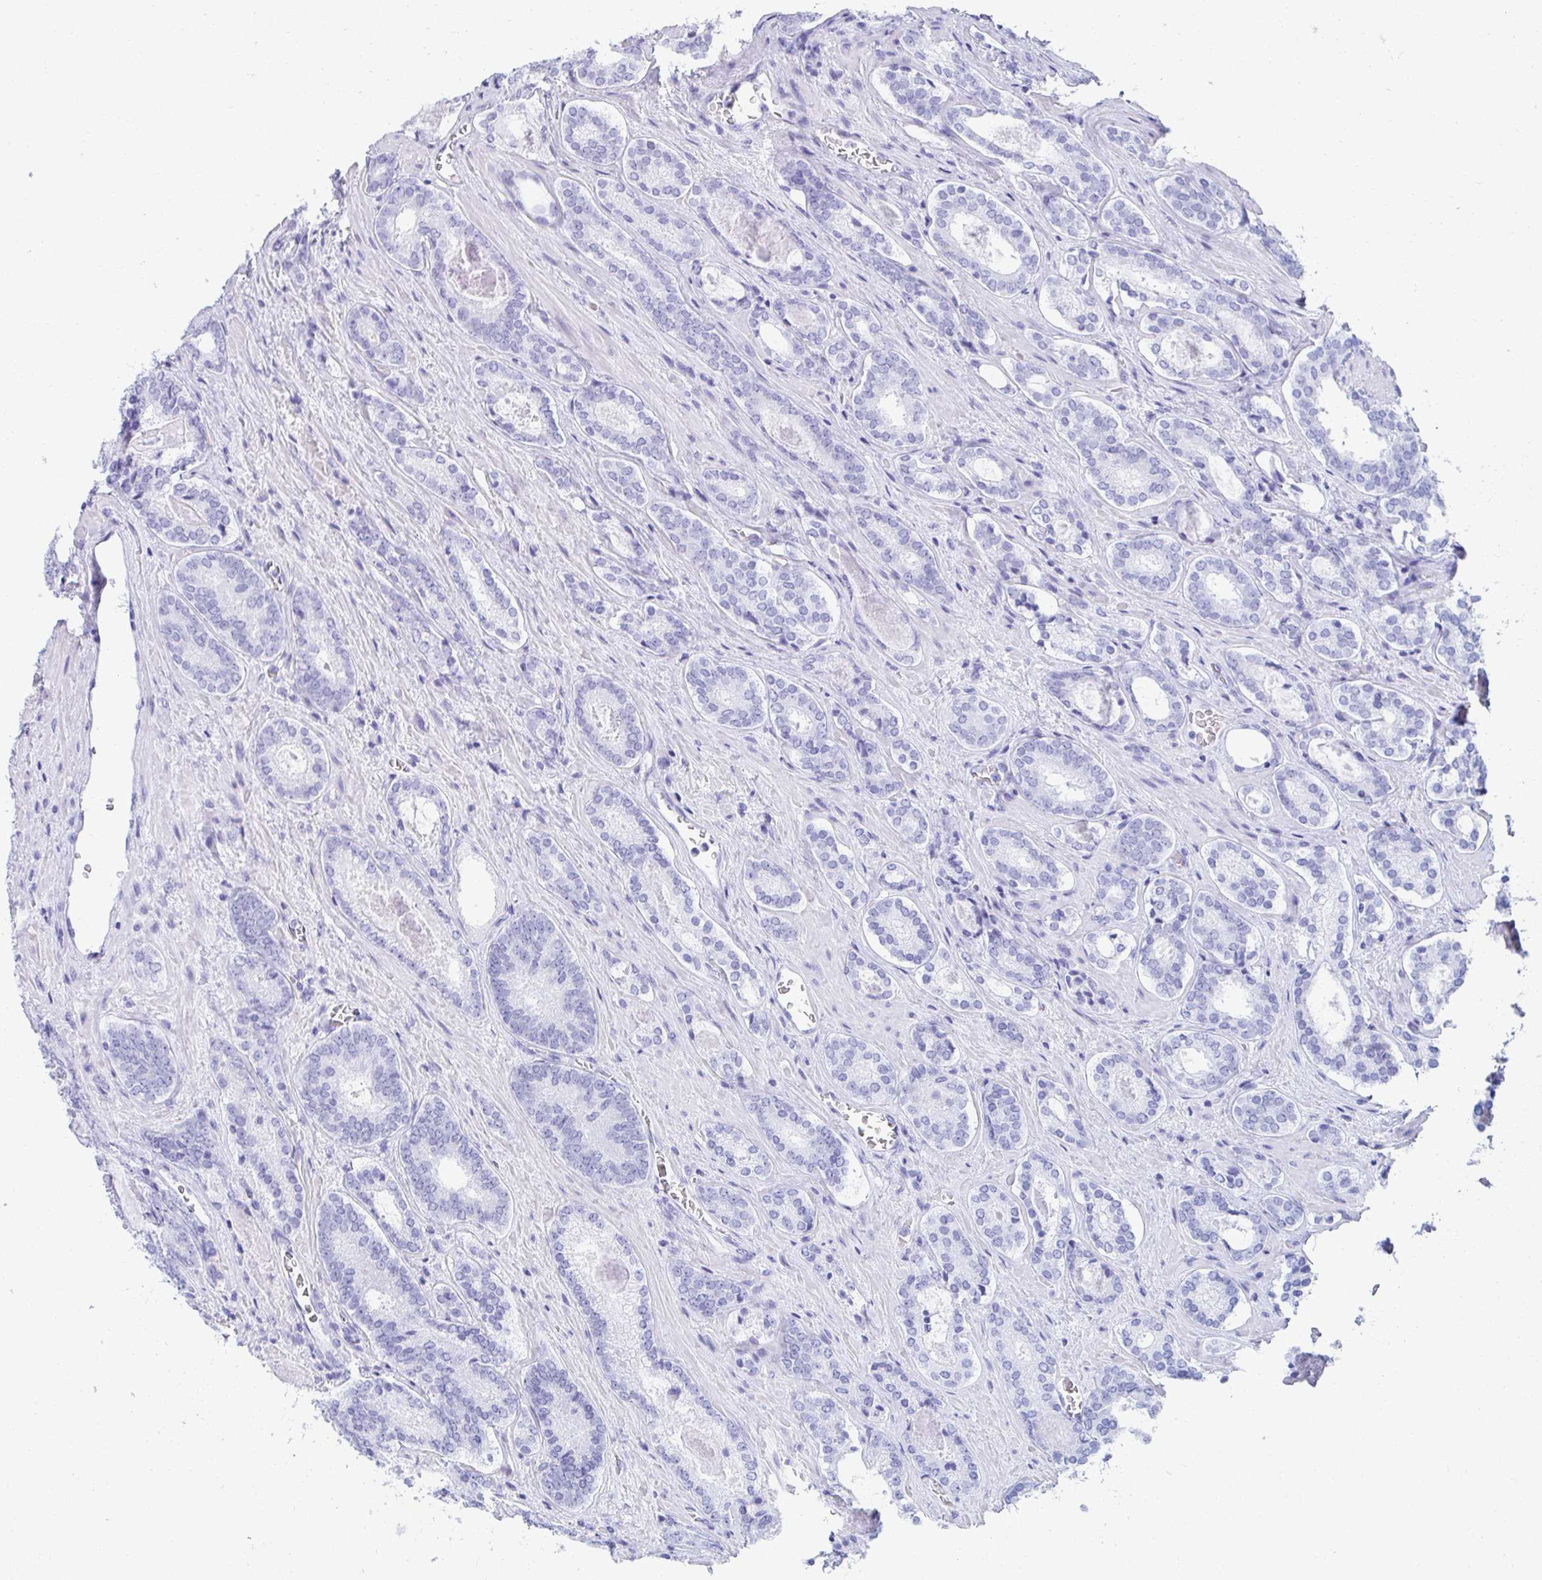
{"staining": {"intensity": "negative", "quantity": "none", "location": "none"}, "tissue": "prostate cancer", "cell_type": "Tumor cells", "image_type": "cancer", "snomed": [{"axis": "morphology", "description": "Adenocarcinoma, Low grade"}, {"axis": "topography", "description": "Prostate"}], "caption": "The immunohistochemistry (IHC) histopathology image has no significant staining in tumor cells of prostate adenocarcinoma (low-grade) tissue.", "gene": "CD7", "patient": {"sex": "male", "age": 62}}